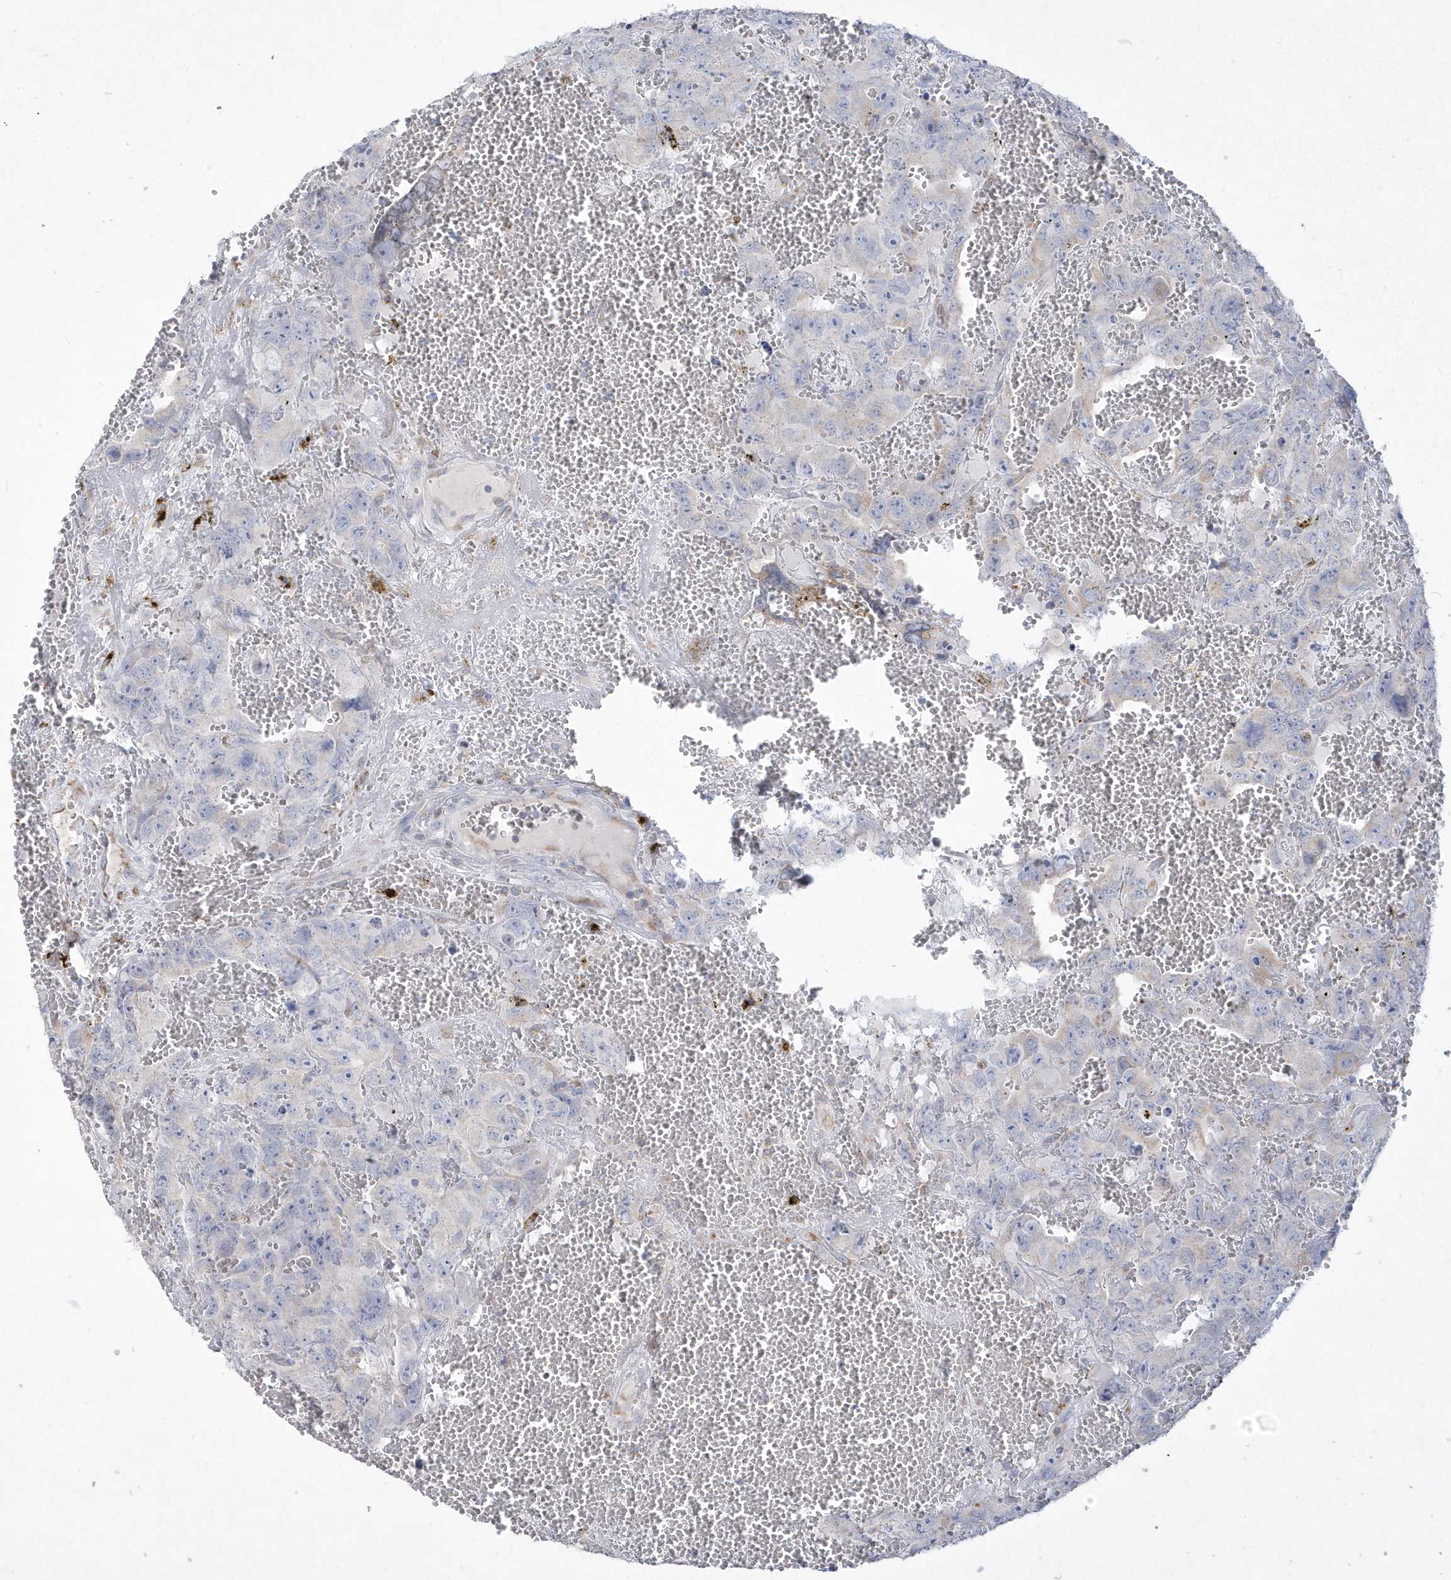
{"staining": {"intensity": "negative", "quantity": "none", "location": "none"}, "tissue": "testis cancer", "cell_type": "Tumor cells", "image_type": "cancer", "snomed": [{"axis": "morphology", "description": "Carcinoma, Embryonal, NOS"}, {"axis": "topography", "description": "Testis"}], "caption": "Human testis cancer stained for a protein using immunohistochemistry (IHC) demonstrates no staining in tumor cells.", "gene": "DGAT1", "patient": {"sex": "male", "age": 45}}